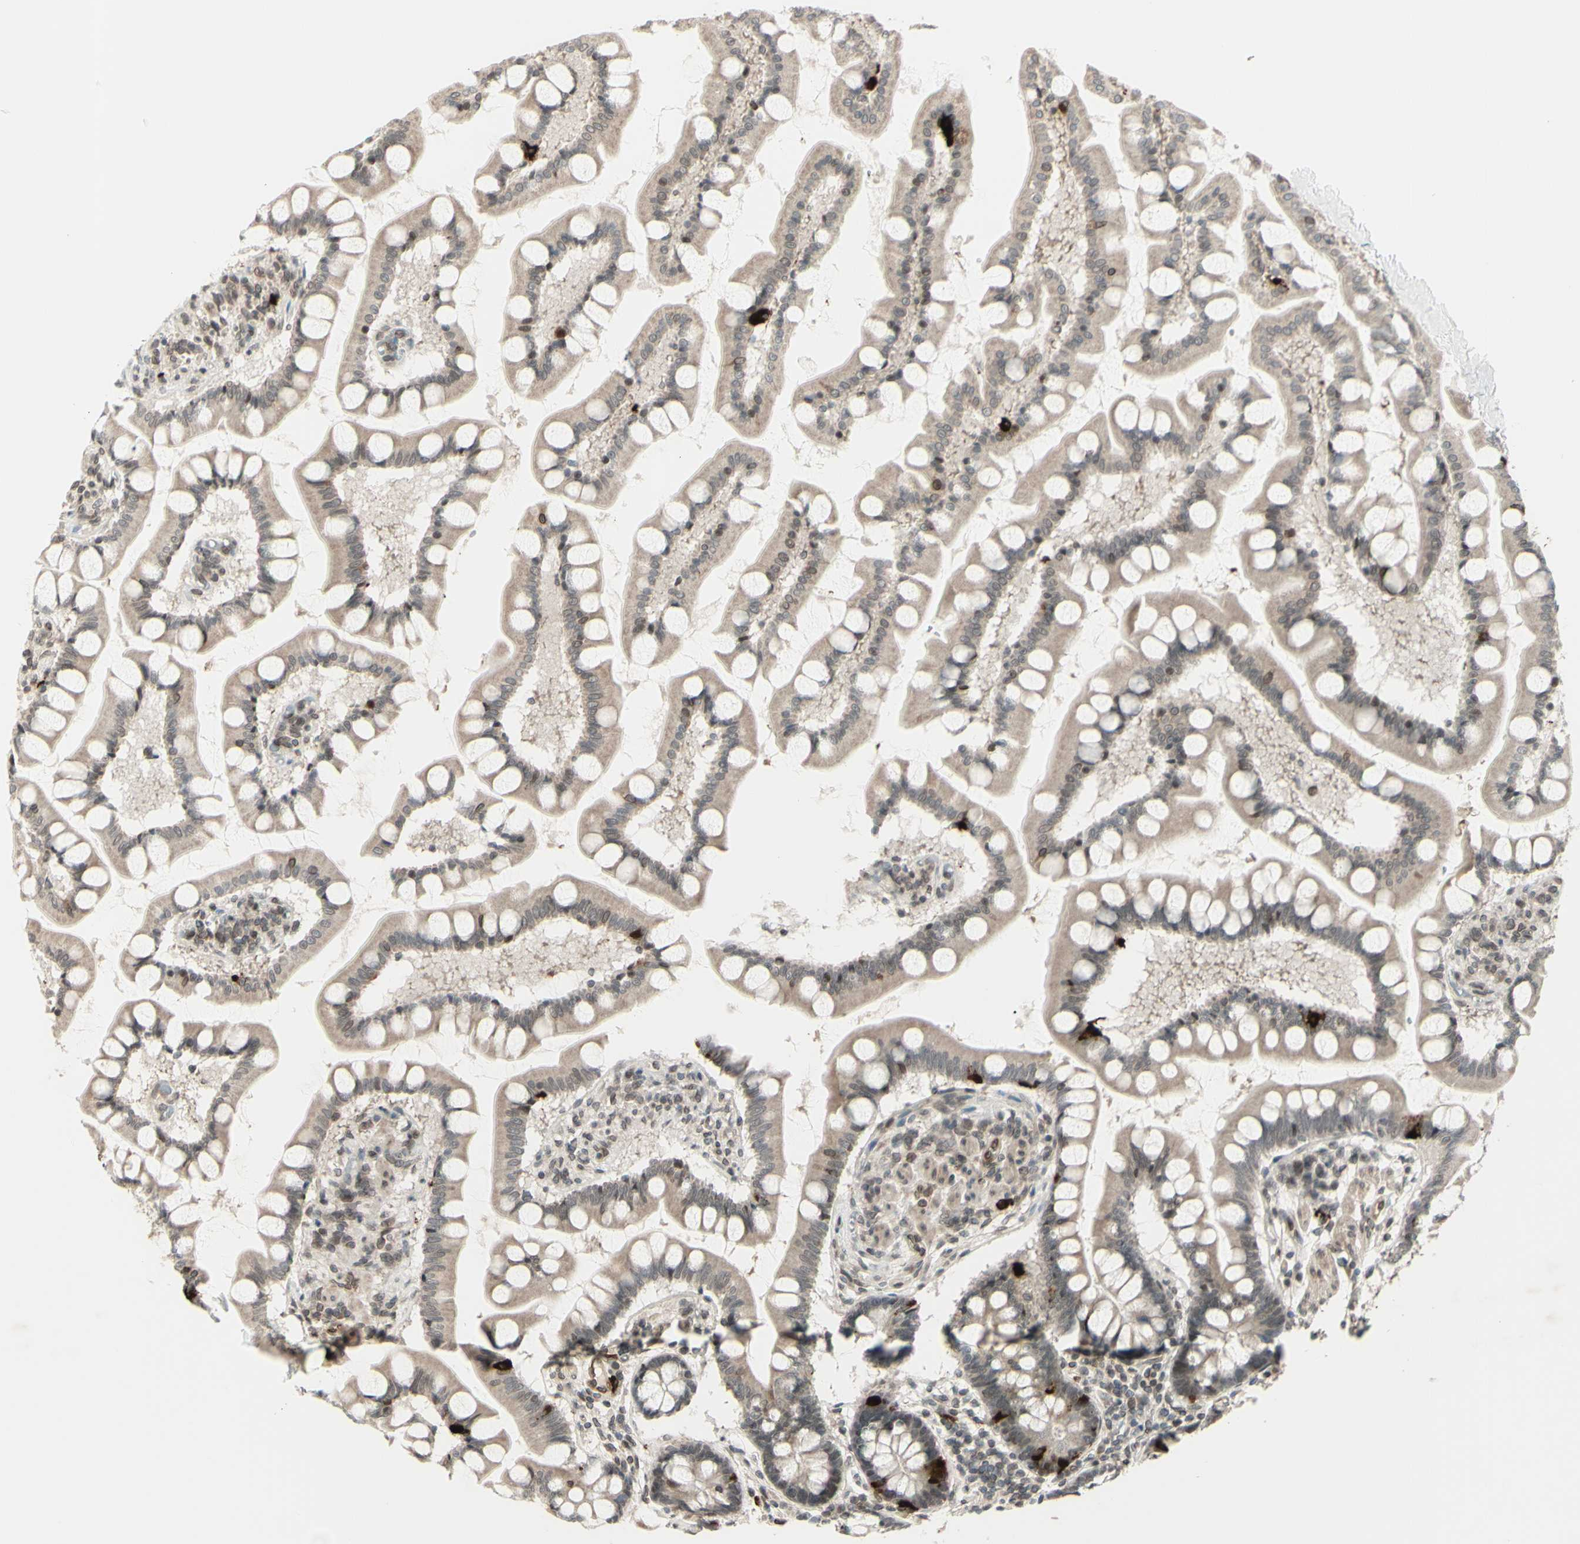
{"staining": {"intensity": "strong", "quantity": ">75%", "location": "cytoplasmic/membranous"}, "tissue": "small intestine", "cell_type": "Glandular cells", "image_type": "normal", "snomed": [{"axis": "morphology", "description": "Normal tissue, NOS"}, {"axis": "topography", "description": "Small intestine"}], "caption": "Protein expression analysis of normal human small intestine reveals strong cytoplasmic/membranous expression in about >75% of glandular cells. The staining was performed using DAB to visualize the protein expression in brown, while the nuclei were stained in blue with hematoxylin (Magnification: 20x).", "gene": "MLF2", "patient": {"sex": "male", "age": 41}}